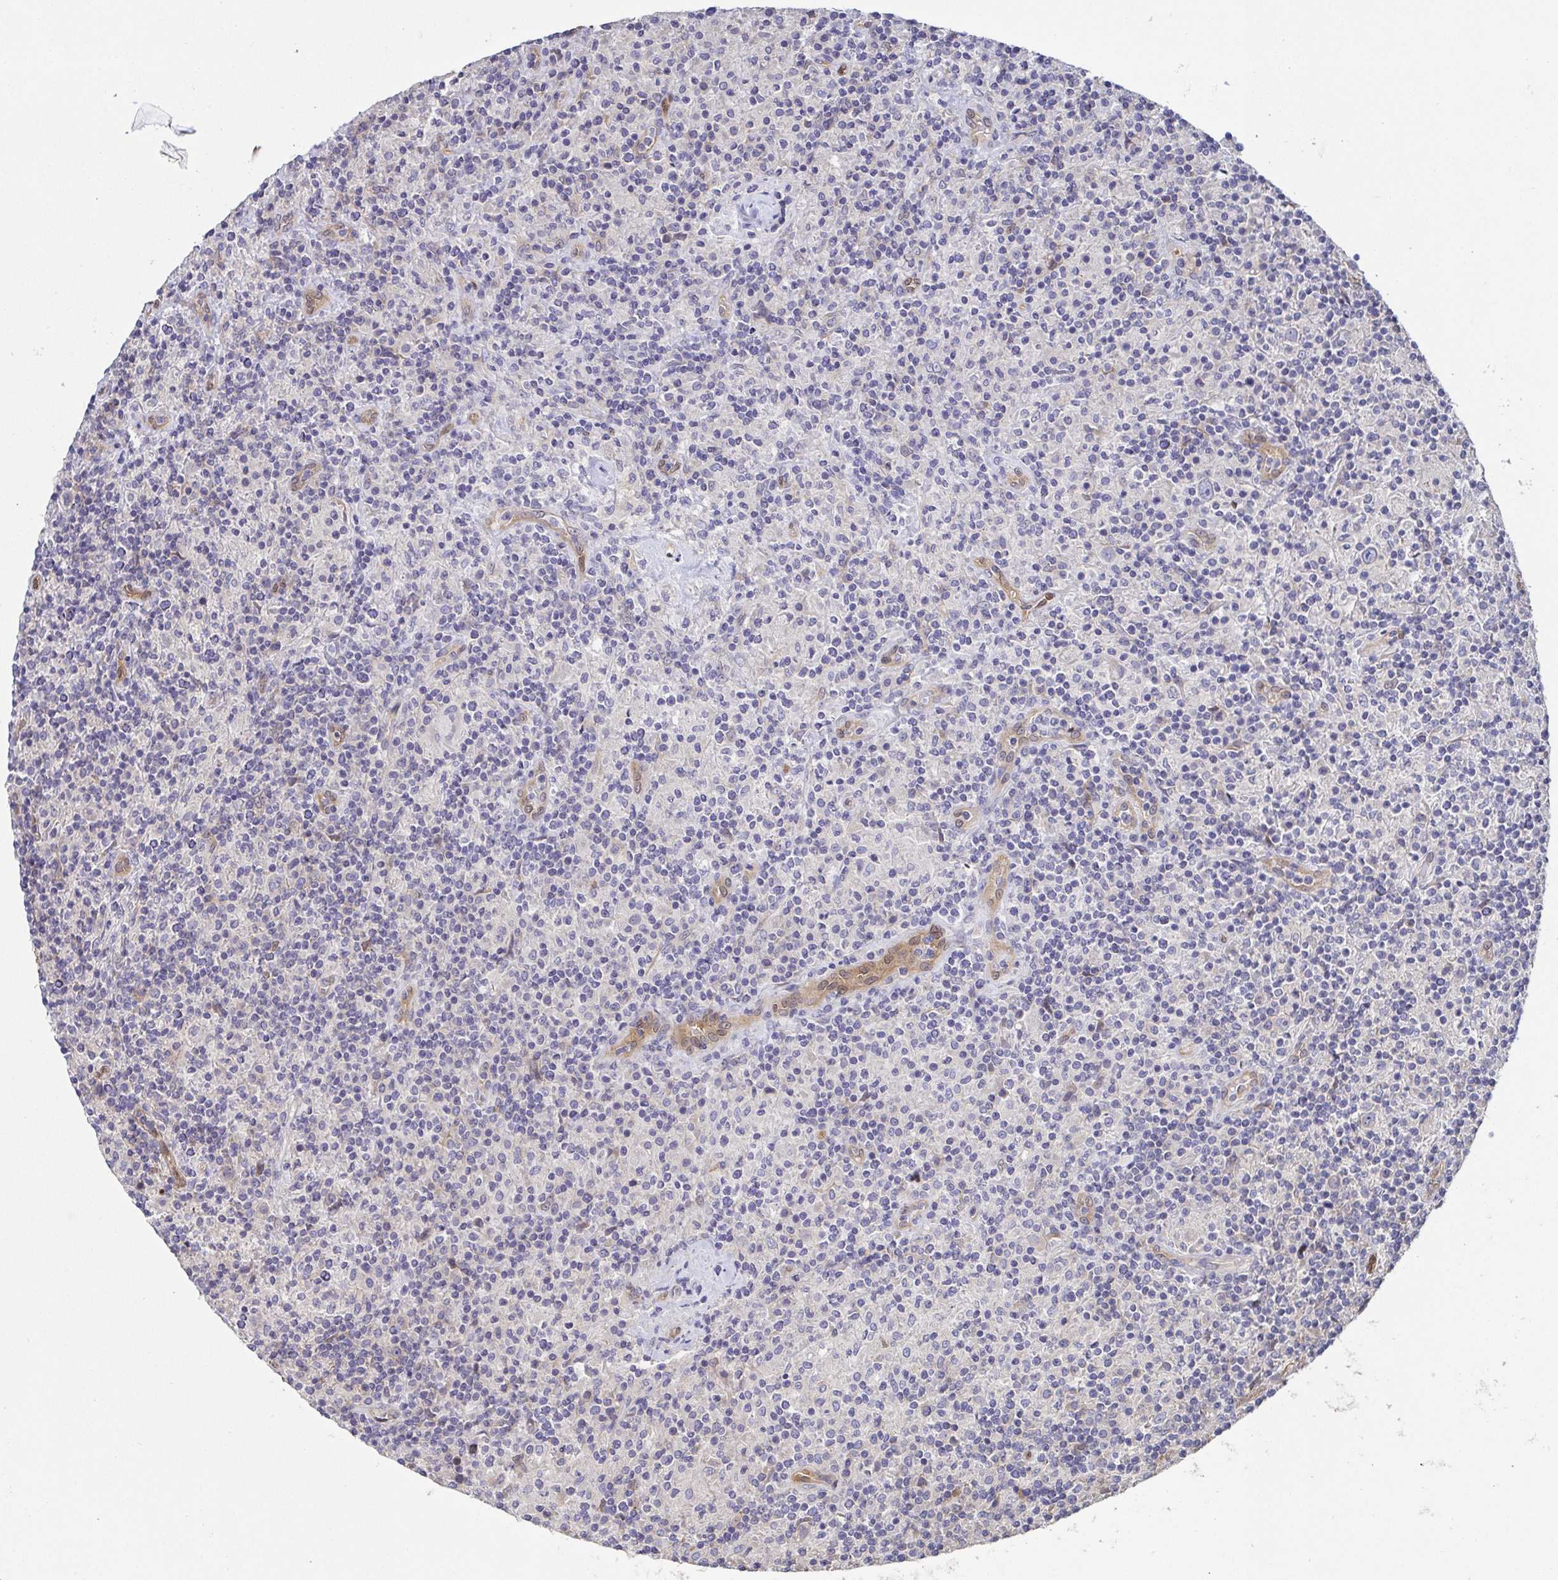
{"staining": {"intensity": "negative", "quantity": "none", "location": "none"}, "tissue": "lymphoma", "cell_type": "Tumor cells", "image_type": "cancer", "snomed": [{"axis": "morphology", "description": "Hodgkin's disease, NOS"}, {"axis": "topography", "description": "Lymph node"}], "caption": "This is a photomicrograph of immunohistochemistry (IHC) staining of Hodgkin's disease, which shows no staining in tumor cells. The staining was performed using DAB to visualize the protein expression in brown, while the nuclei were stained in blue with hematoxylin (Magnification: 20x).", "gene": "EIF3D", "patient": {"sex": "male", "age": 70}}